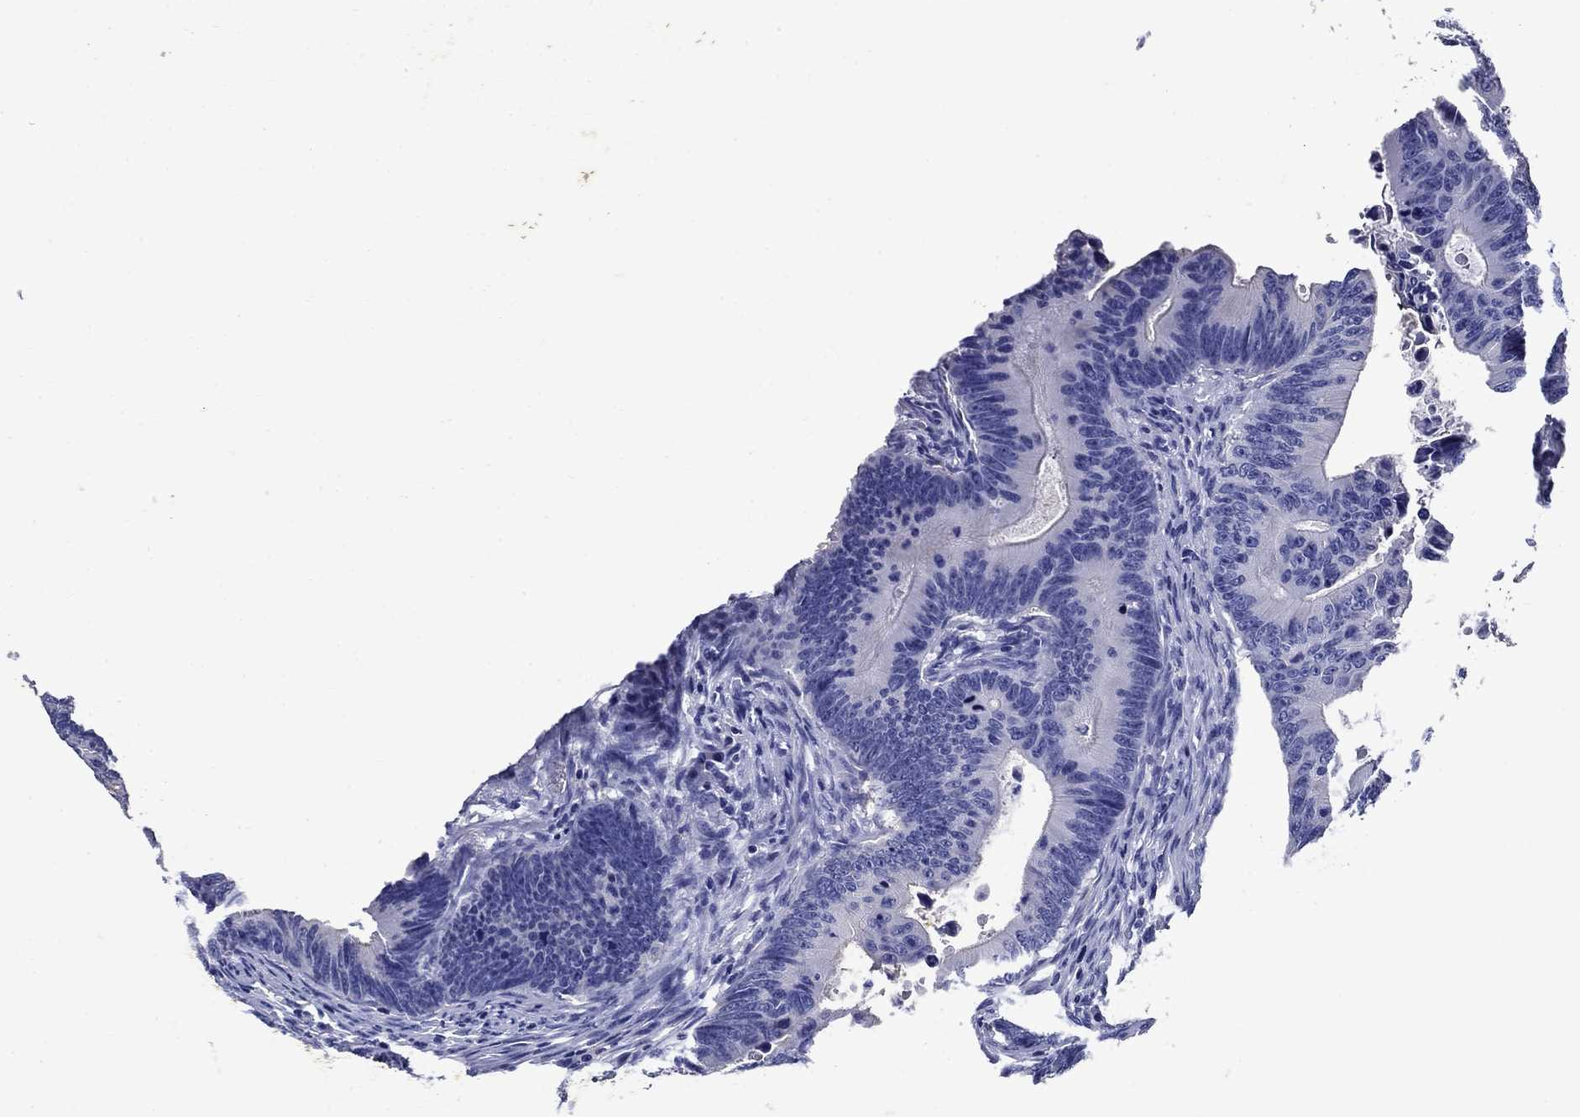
{"staining": {"intensity": "negative", "quantity": "none", "location": "none"}, "tissue": "colorectal cancer", "cell_type": "Tumor cells", "image_type": "cancer", "snomed": [{"axis": "morphology", "description": "Adenocarcinoma, NOS"}, {"axis": "topography", "description": "Colon"}], "caption": "This photomicrograph is of colorectal cancer (adenocarcinoma) stained with immunohistochemistry (IHC) to label a protein in brown with the nuclei are counter-stained blue. There is no expression in tumor cells.", "gene": "CD1A", "patient": {"sex": "female", "age": 87}}